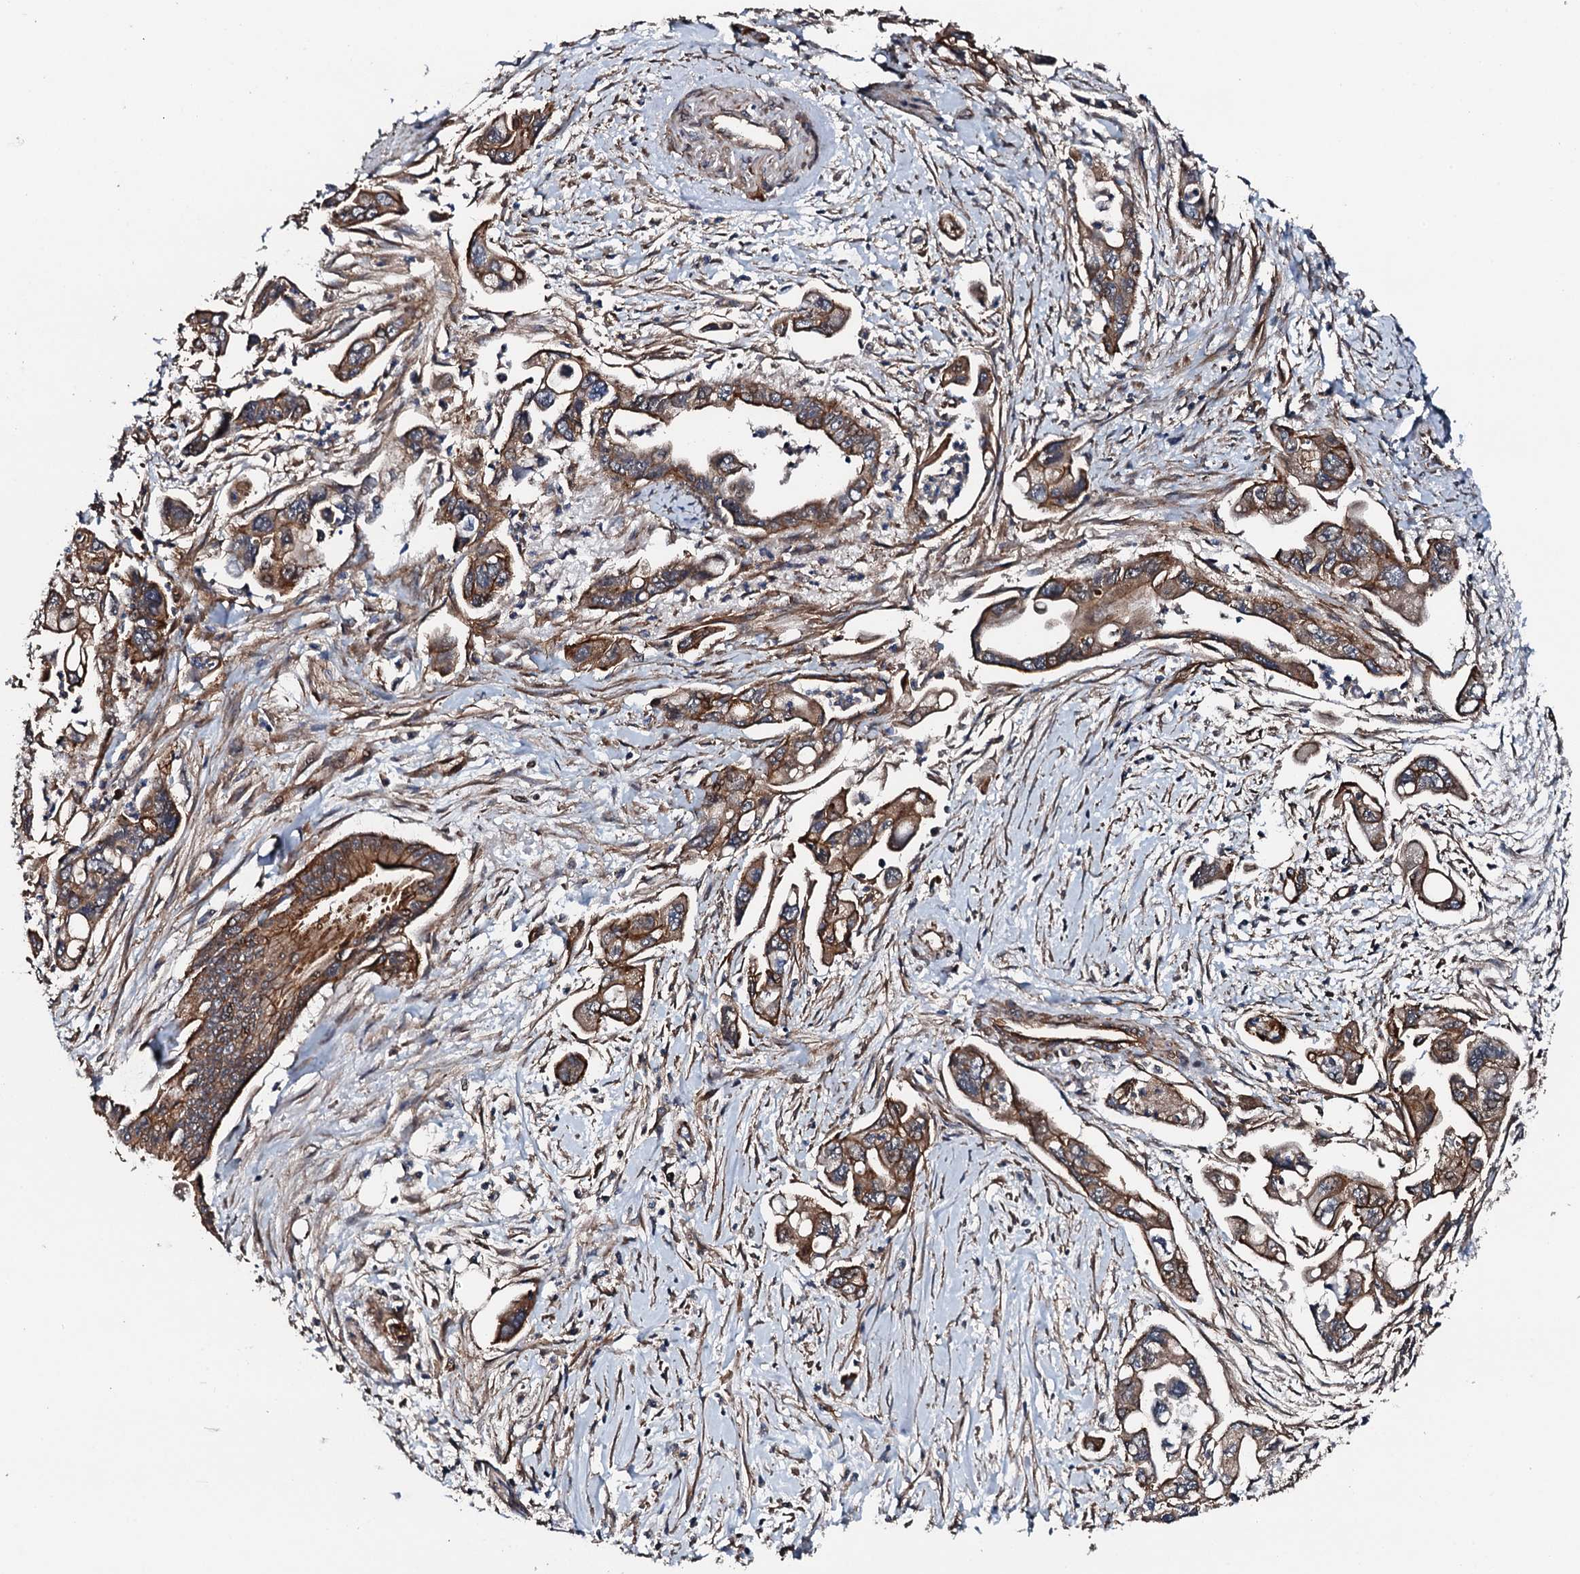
{"staining": {"intensity": "moderate", "quantity": ">75%", "location": "cytoplasmic/membranous"}, "tissue": "pancreatic cancer", "cell_type": "Tumor cells", "image_type": "cancer", "snomed": [{"axis": "morphology", "description": "Adenocarcinoma, NOS"}, {"axis": "topography", "description": "Pancreas"}], "caption": "Pancreatic cancer stained with immunohistochemistry reveals moderate cytoplasmic/membranous positivity in about >75% of tumor cells.", "gene": "FLYWCH1", "patient": {"sex": "male", "age": 70}}